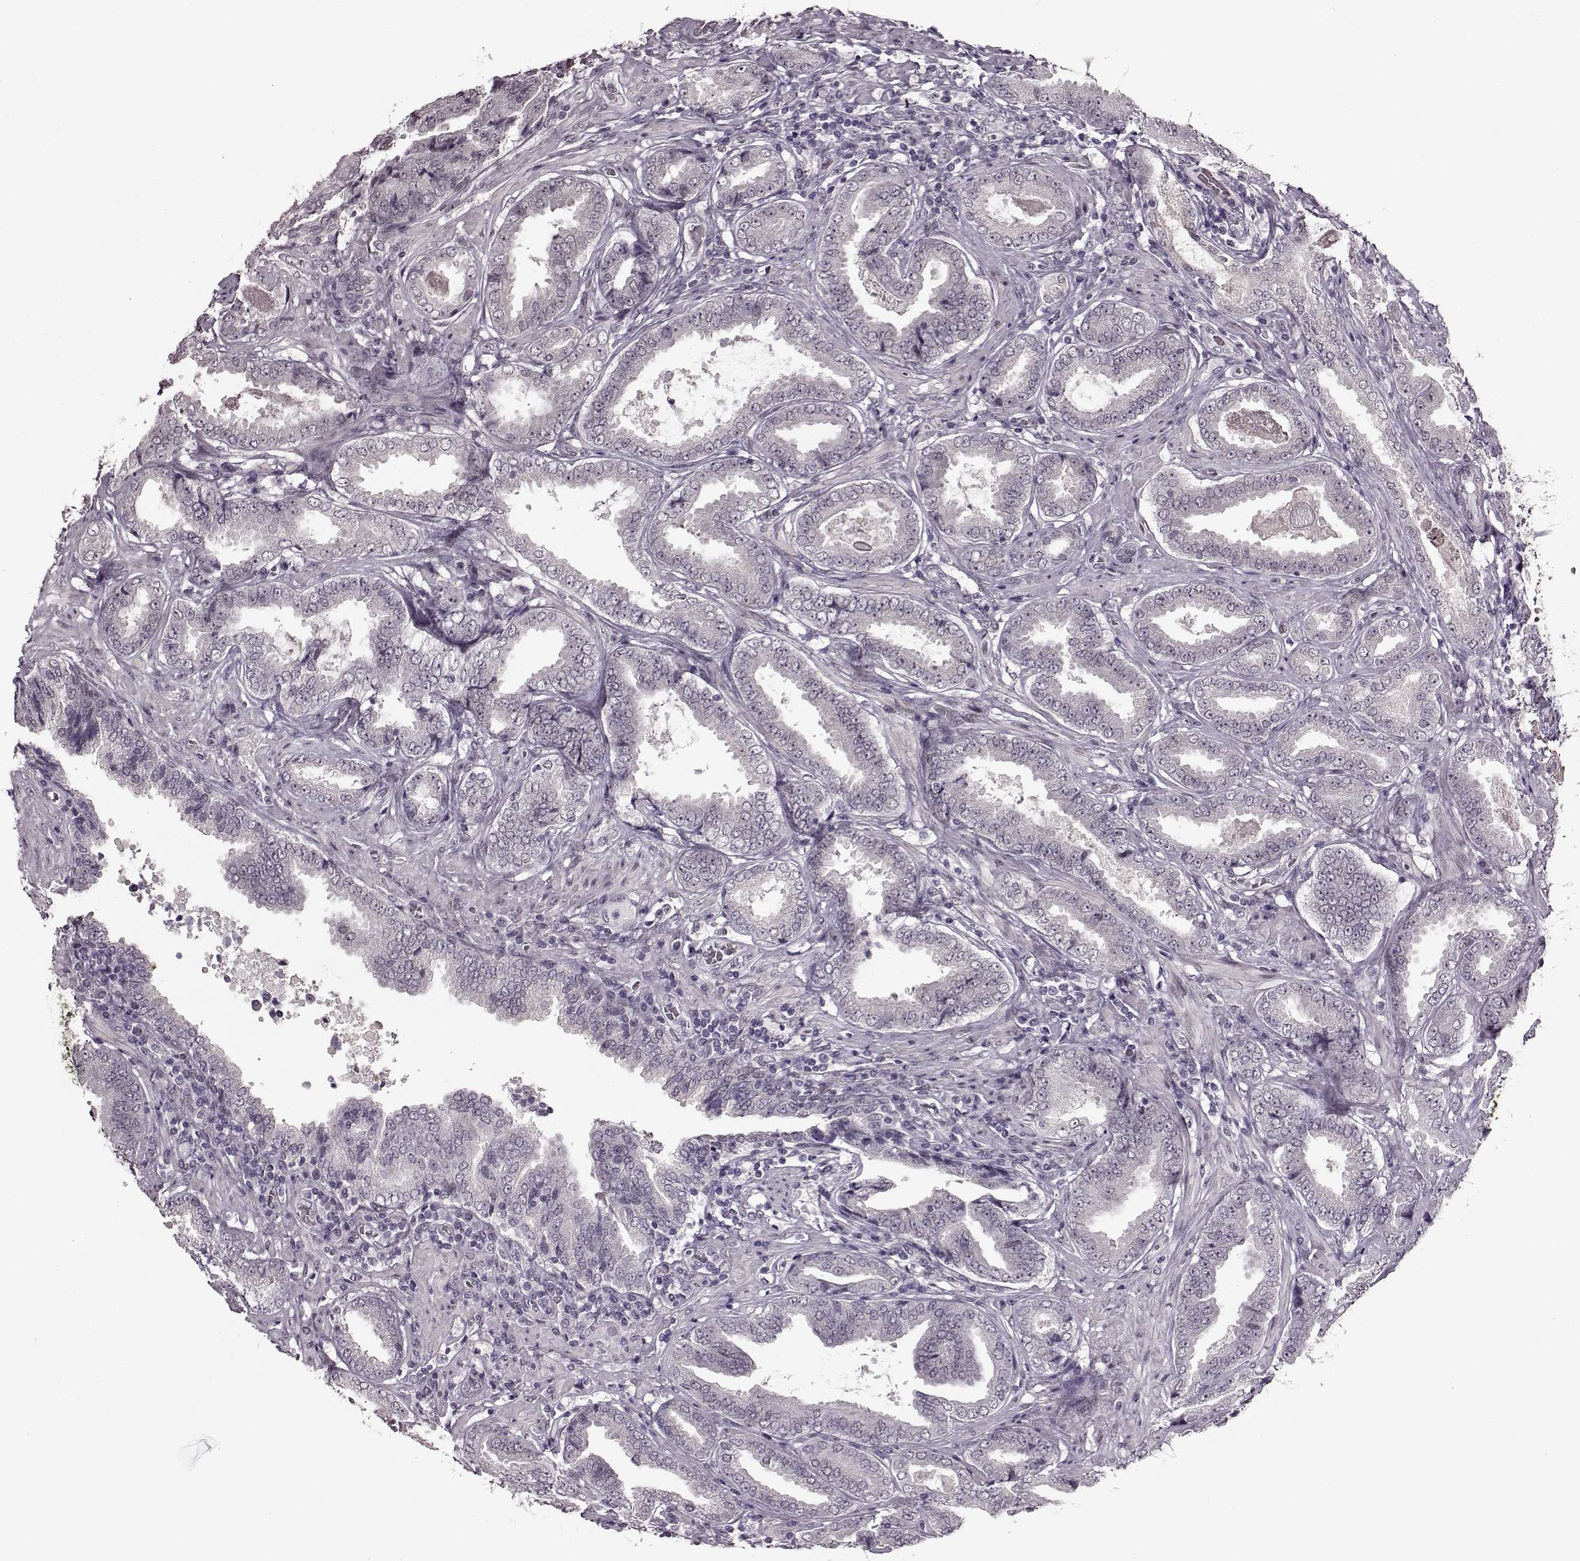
{"staining": {"intensity": "negative", "quantity": "none", "location": "none"}, "tissue": "prostate cancer", "cell_type": "Tumor cells", "image_type": "cancer", "snomed": [{"axis": "morphology", "description": "Adenocarcinoma, NOS"}, {"axis": "topography", "description": "Prostate"}], "caption": "There is no significant expression in tumor cells of prostate adenocarcinoma. The staining was performed using DAB (3,3'-diaminobenzidine) to visualize the protein expression in brown, while the nuclei were stained in blue with hematoxylin (Magnification: 20x).", "gene": "STX1B", "patient": {"sex": "male", "age": 64}}